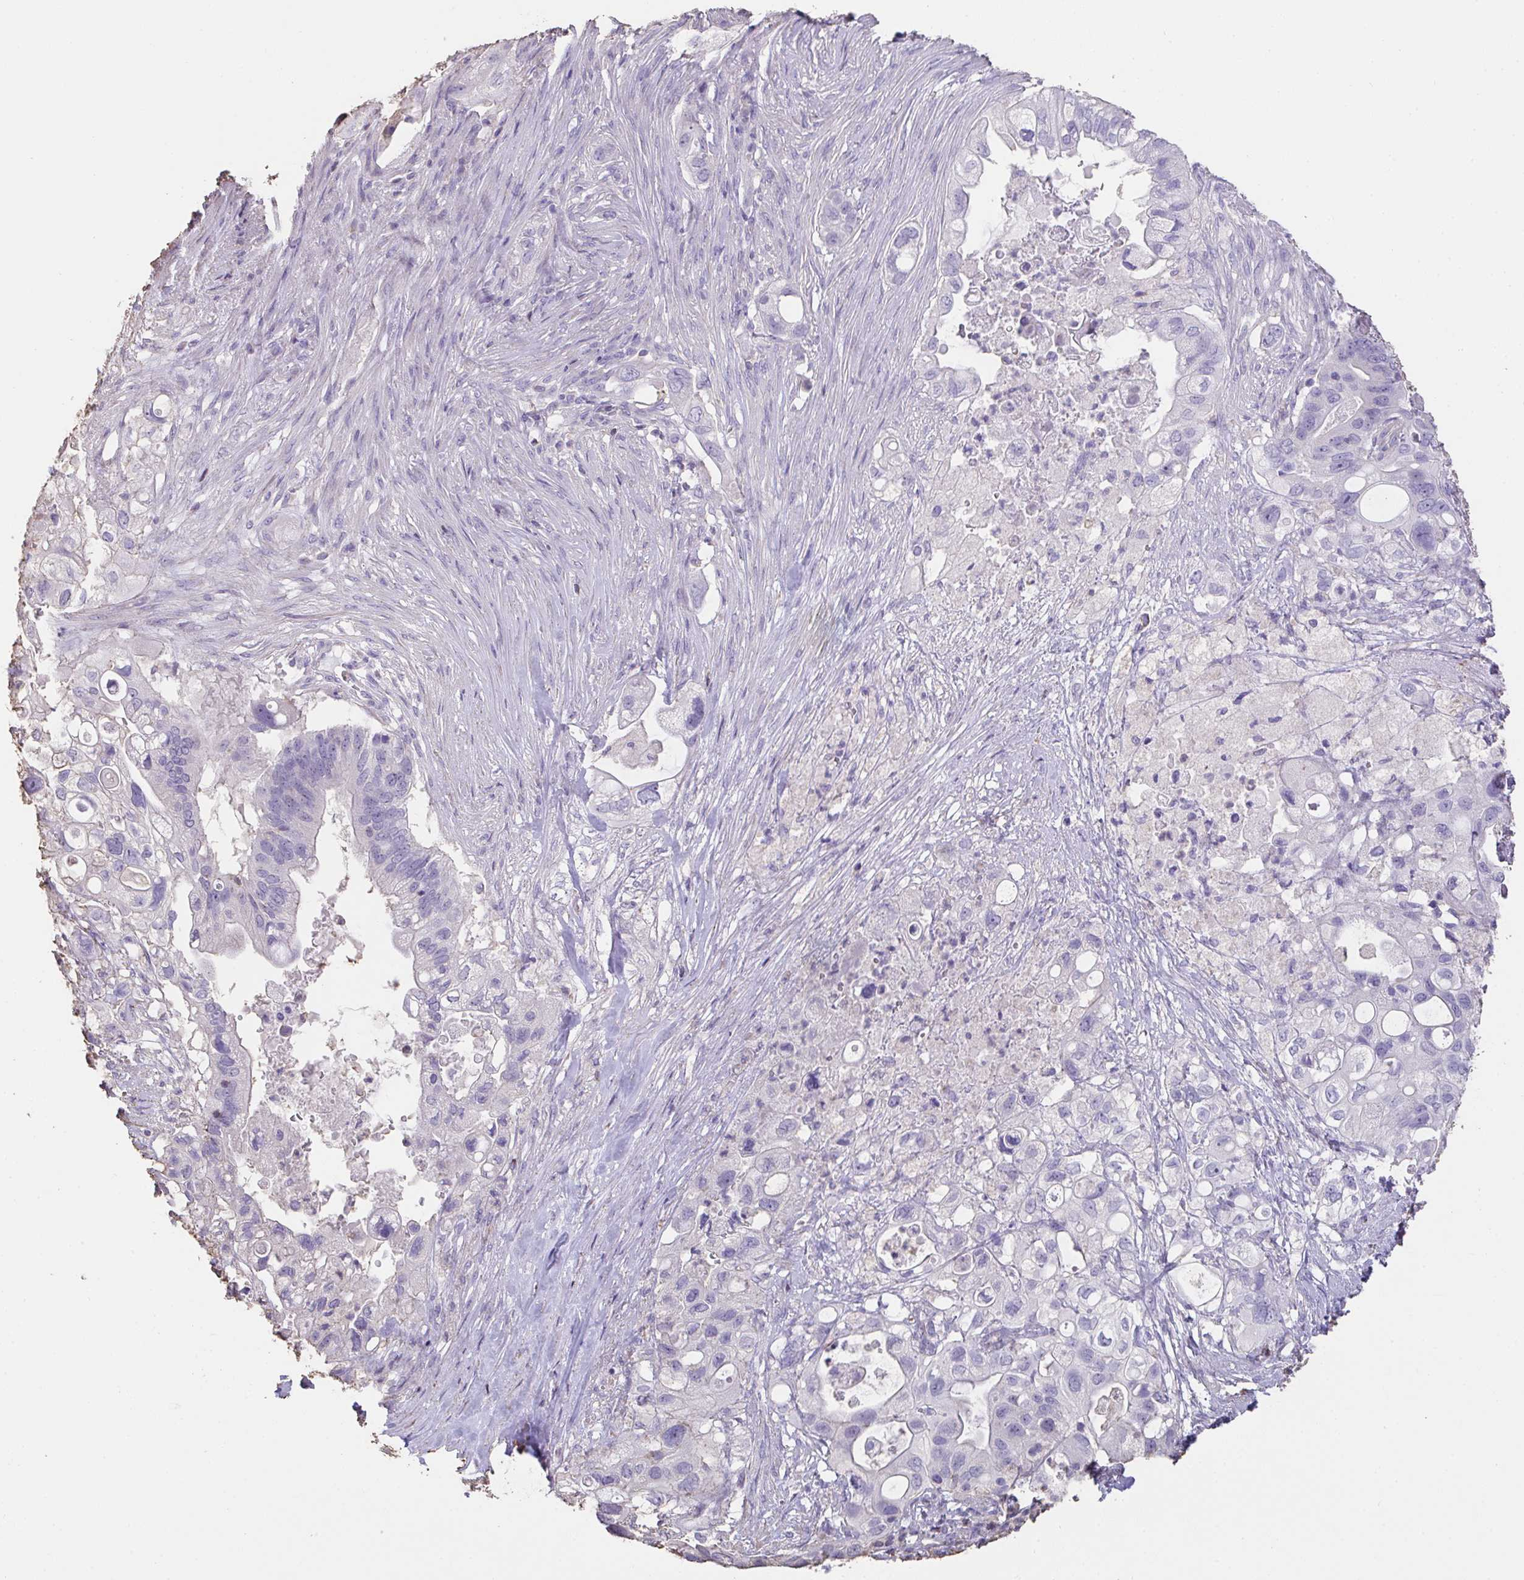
{"staining": {"intensity": "negative", "quantity": "none", "location": "none"}, "tissue": "pancreatic cancer", "cell_type": "Tumor cells", "image_type": "cancer", "snomed": [{"axis": "morphology", "description": "Adenocarcinoma, NOS"}, {"axis": "topography", "description": "Pancreas"}], "caption": "Pancreatic adenocarcinoma stained for a protein using immunohistochemistry shows no expression tumor cells.", "gene": "IL23R", "patient": {"sex": "female", "age": 72}}